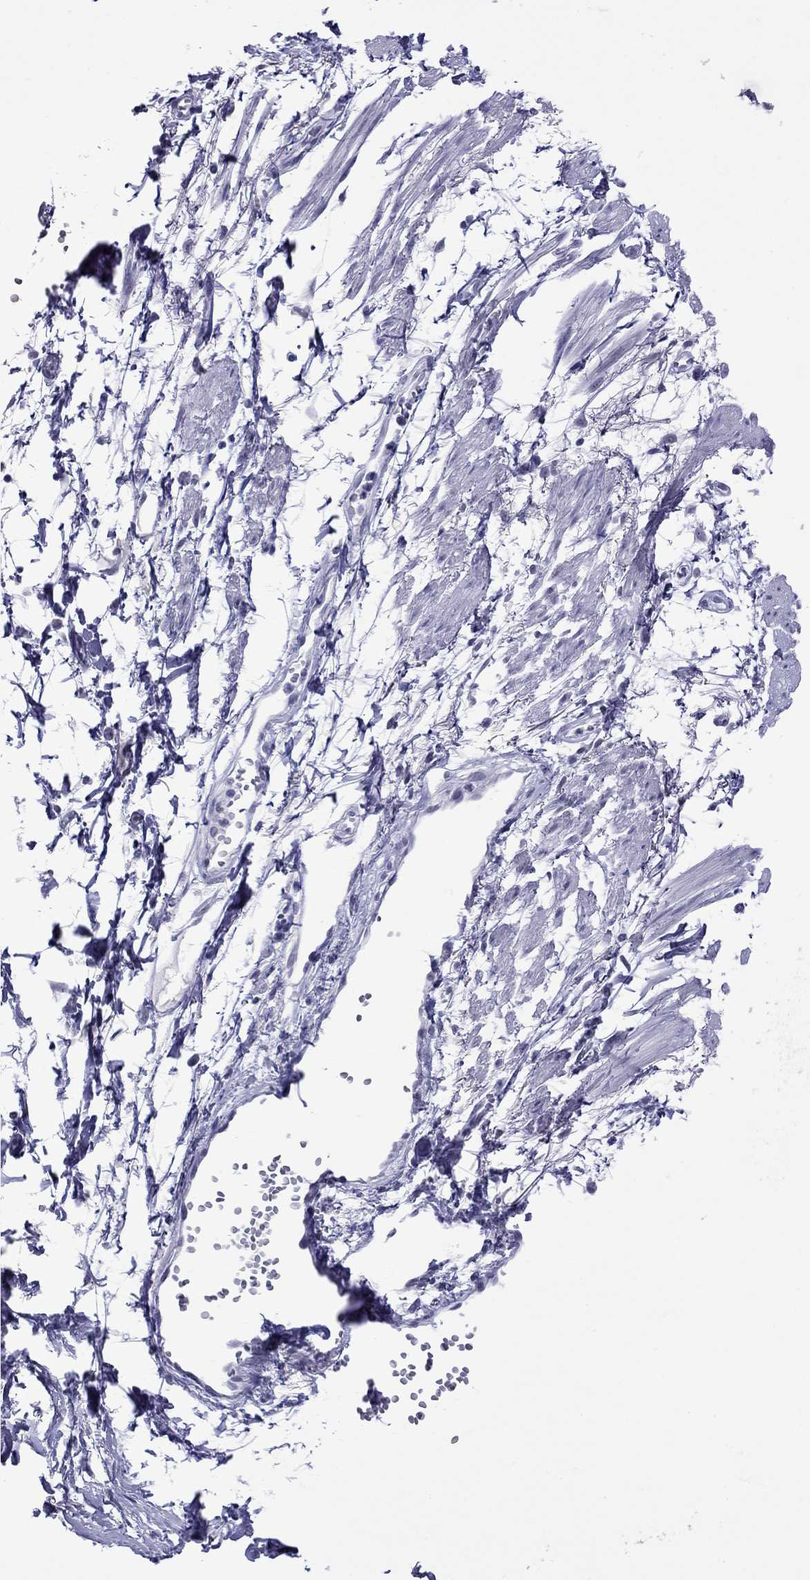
{"staining": {"intensity": "negative", "quantity": "none", "location": "none"}, "tissue": "soft tissue", "cell_type": "Fibroblasts", "image_type": "normal", "snomed": [{"axis": "morphology", "description": "Normal tissue, NOS"}, {"axis": "morphology", "description": "Squamous cell carcinoma, NOS"}, {"axis": "topography", "description": "Cartilage tissue"}, {"axis": "topography", "description": "Lung"}], "caption": "This photomicrograph is of benign soft tissue stained with IHC to label a protein in brown with the nuclei are counter-stained blue. There is no positivity in fibroblasts.", "gene": "SLC30A8", "patient": {"sex": "male", "age": 66}}